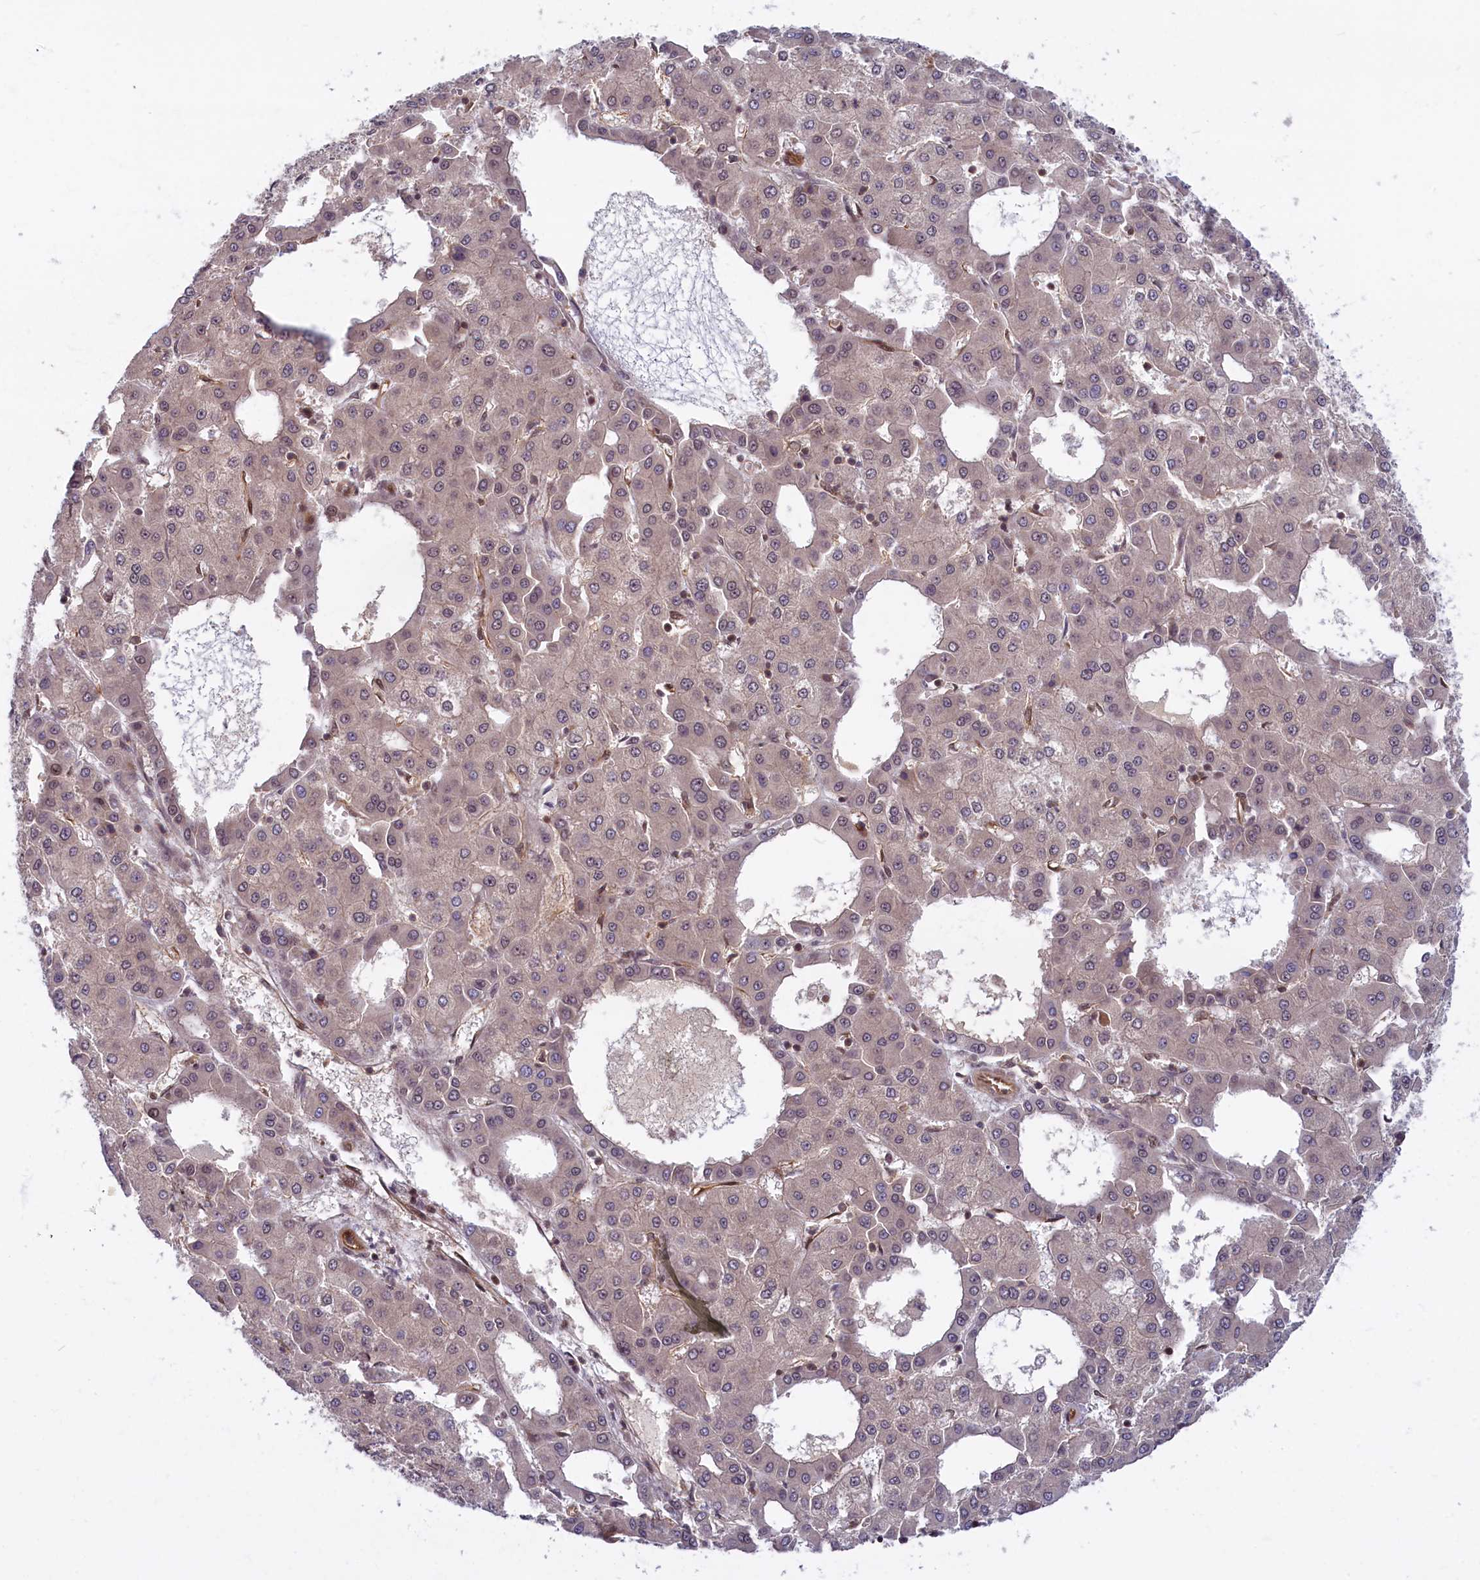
{"staining": {"intensity": "negative", "quantity": "none", "location": "none"}, "tissue": "liver cancer", "cell_type": "Tumor cells", "image_type": "cancer", "snomed": [{"axis": "morphology", "description": "Carcinoma, Hepatocellular, NOS"}, {"axis": "topography", "description": "Liver"}], "caption": "An image of hepatocellular carcinoma (liver) stained for a protein reveals no brown staining in tumor cells.", "gene": "SNRK", "patient": {"sex": "male", "age": 47}}